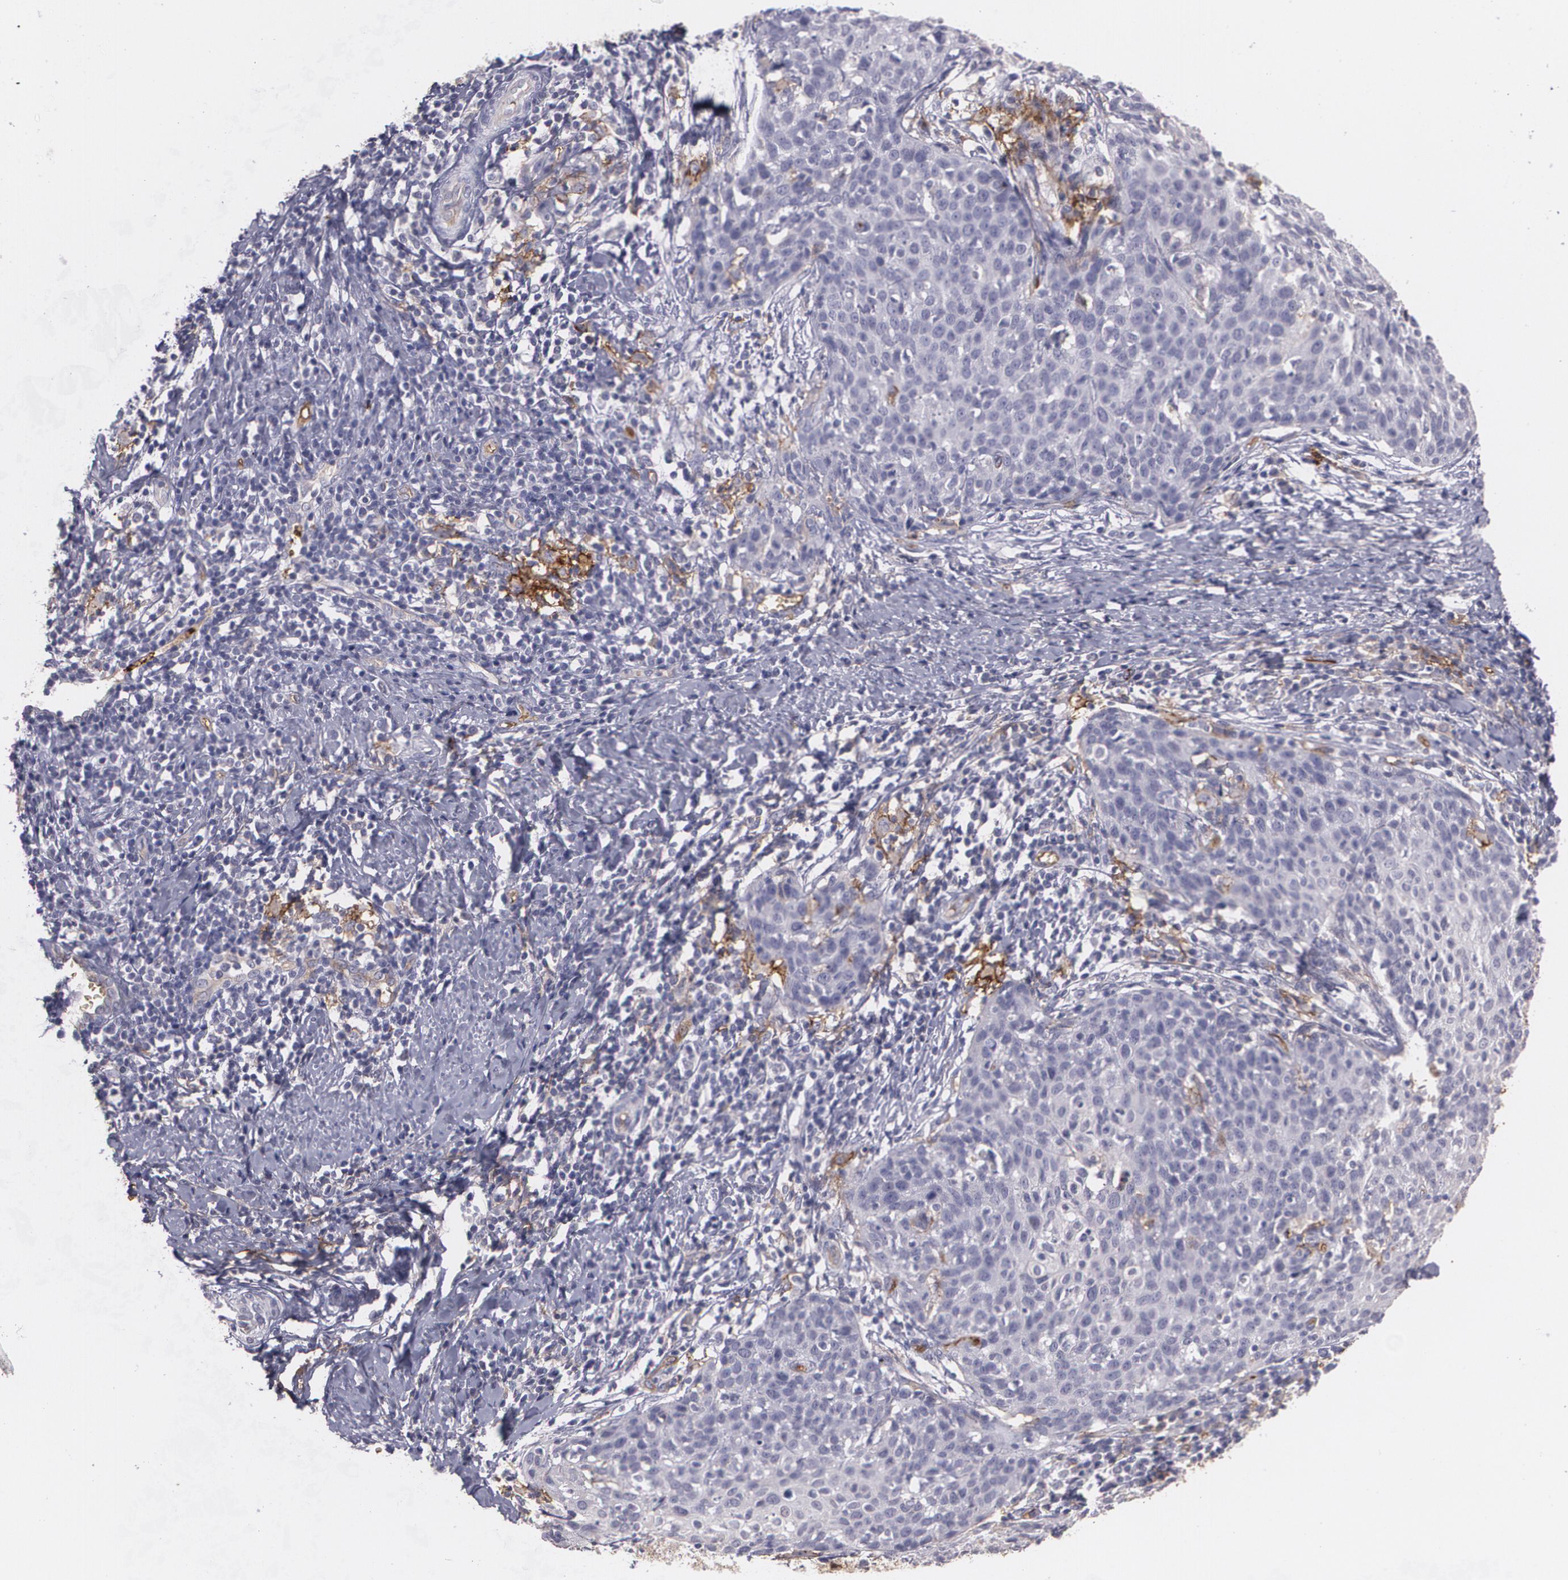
{"staining": {"intensity": "negative", "quantity": "none", "location": "none"}, "tissue": "cervical cancer", "cell_type": "Tumor cells", "image_type": "cancer", "snomed": [{"axis": "morphology", "description": "Squamous cell carcinoma, NOS"}, {"axis": "topography", "description": "Cervix"}], "caption": "The immunohistochemistry (IHC) photomicrograph has no significant positivity in tumor cells of cervical squamous cell carcinoma tissue.", "gene": "ACE", "patient": {"sex": "female", "age": 38}}